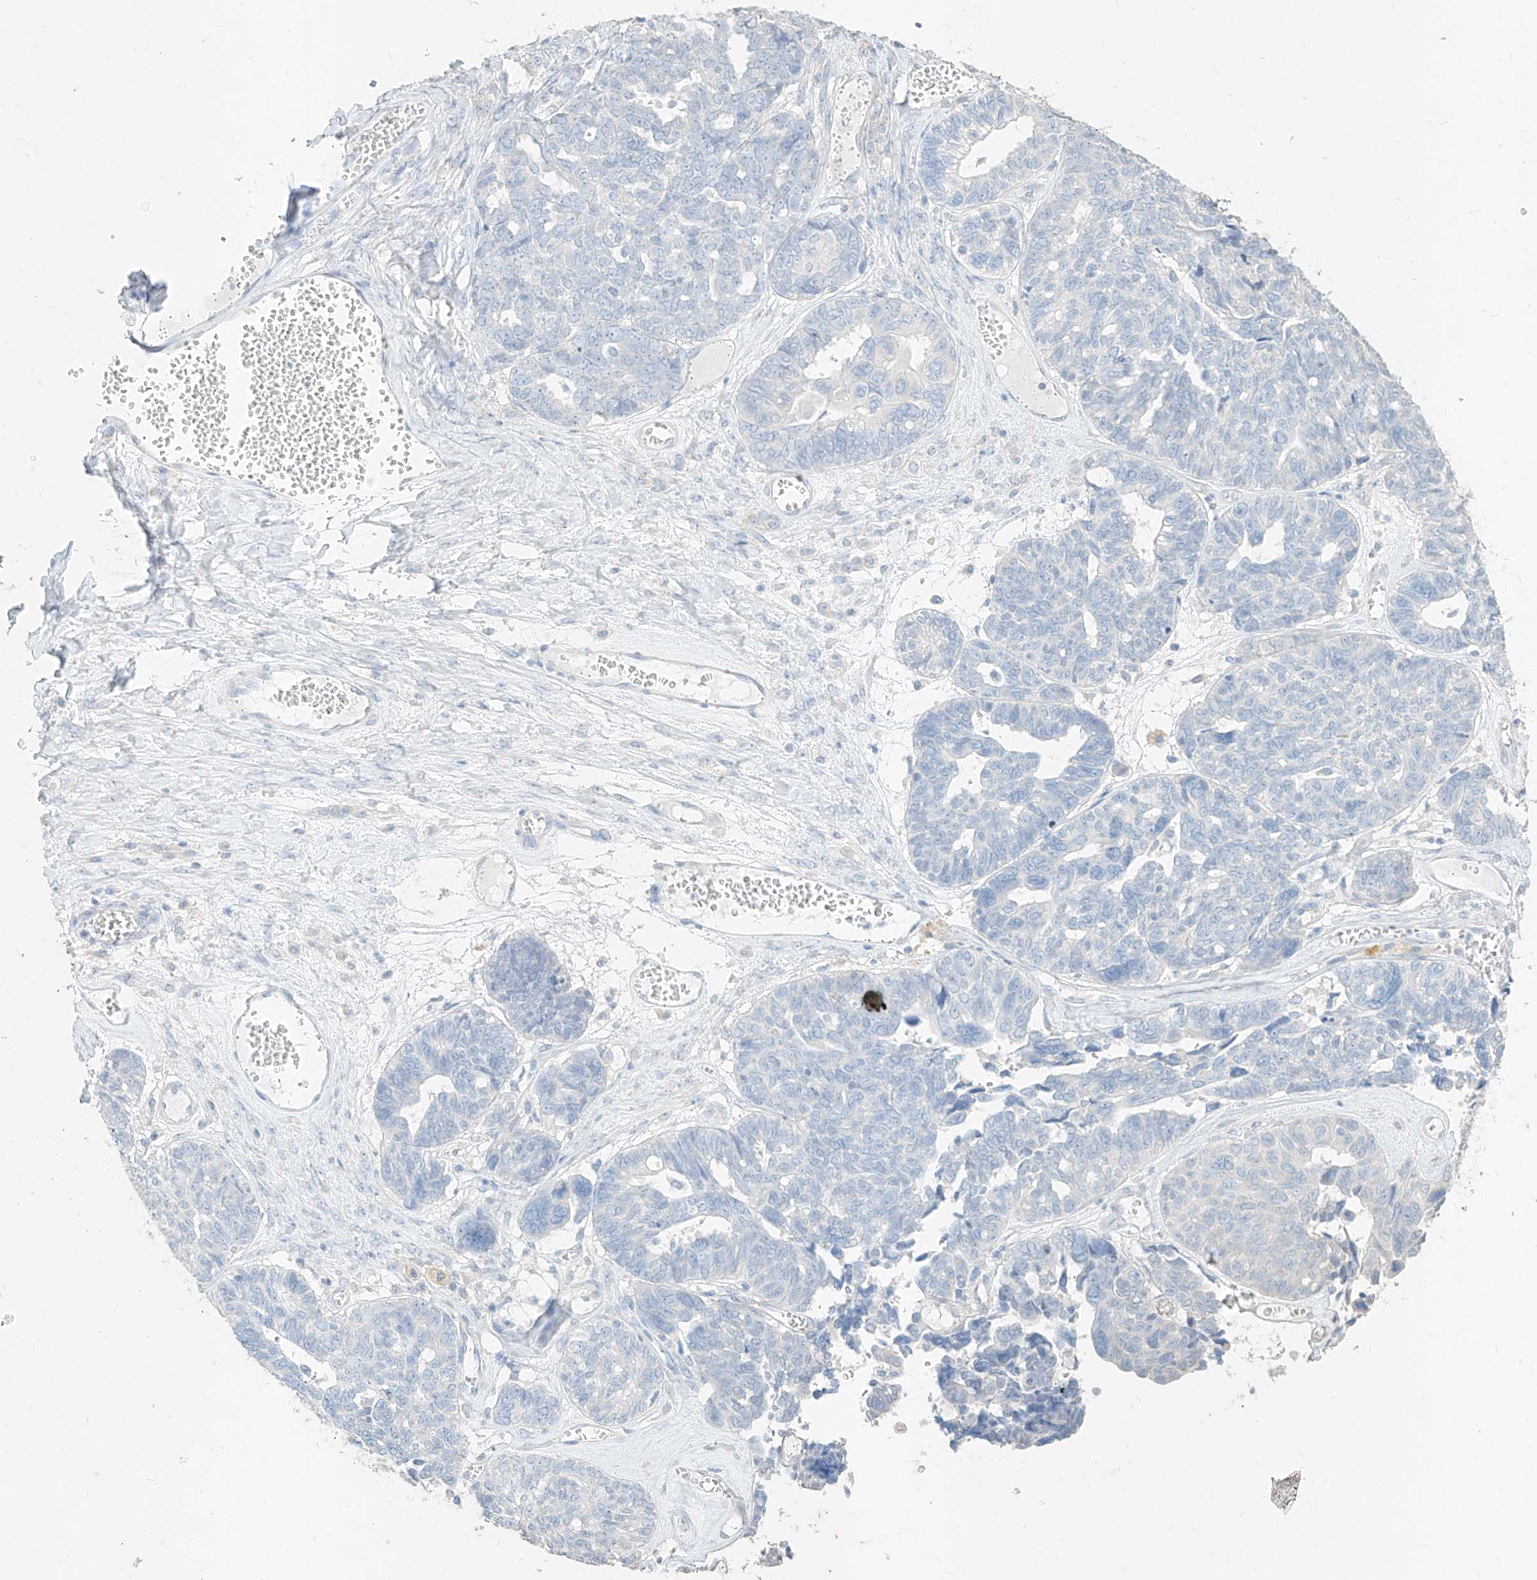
{"staining": {"intensity": "negative", "quantity": "none", "location": "none"}, "tissue": "ovarian cancer", "cell_type": "Tumor cells", "image_type": "cancer", "snomed": [{"axis": "morphology", "description": "Cystadenocarcinoma, serous, NOS"}, {"axis": "topography", "description": "Ovary"}], "caption": "An immunohistochemistry photomicrograph of ovarian cancer (serous cystadenocarcinoma) is shown. There is no staining in tumor cells of ovarian cancer (serous cystadenocarcinoma).", "gene": "ZZEF1", "patient": {"sex": "female", "age": 79}}